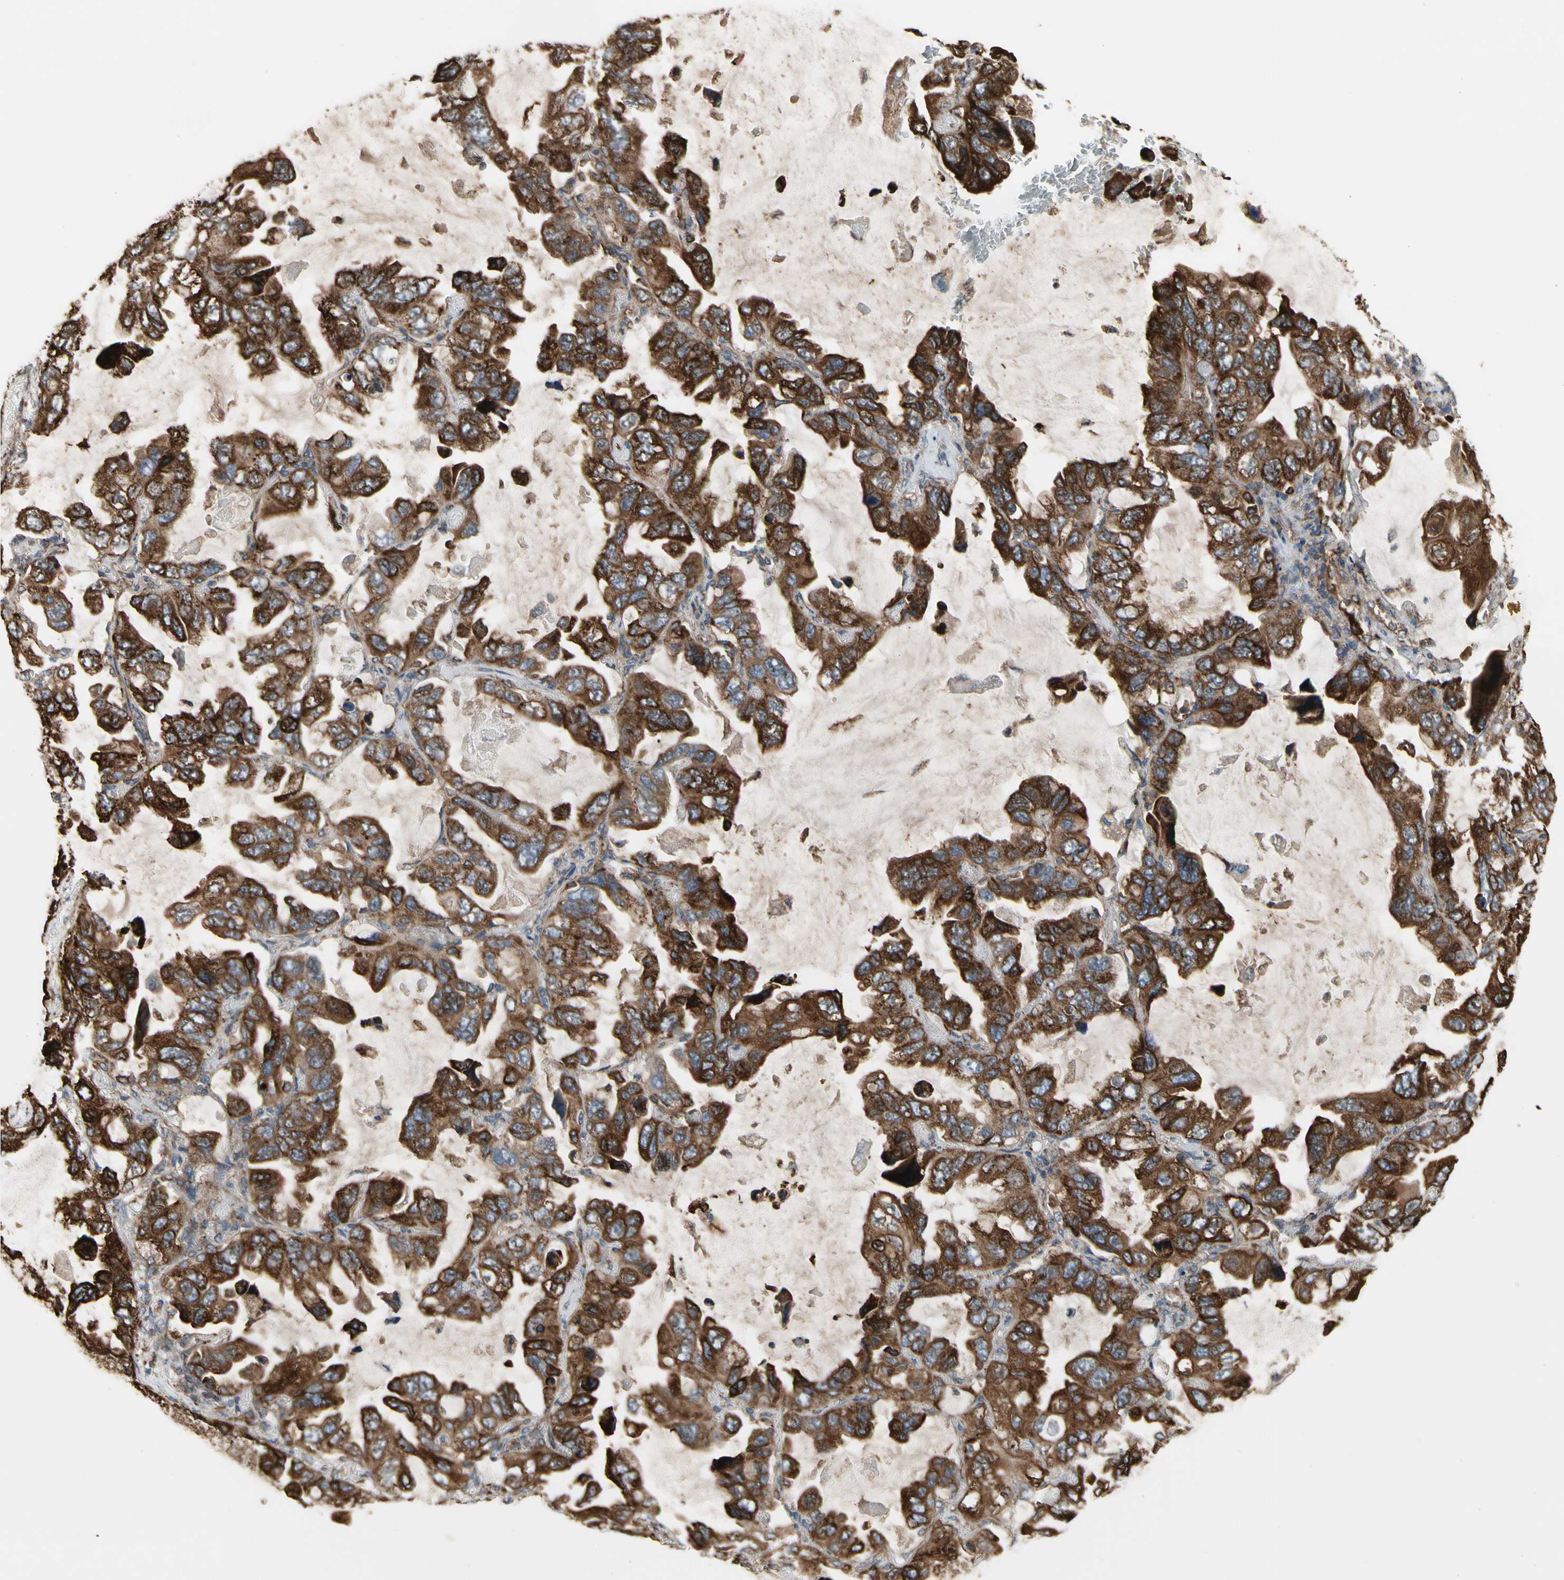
{"staining": {"intensity": "strong", "quantity": ">75%", "location": "cytoplasmic/membranous"}, "tissue": "lung cancer", "cell_type": "Tumor cells", "image_type": "cancer", "snomed": [{"axis": "morphology", "description": "Squamous cell carcinoma, NOS"}, {"axis": "topography", "description": "Lung"}], "caption": "Strong cytoplasmic/membranous protein staining is present in approximately >75% of tumor cells in lung squamous cell carcinoma.", "gene": "SLC39A9", "patient": {"sex": "female", "age": 73}}